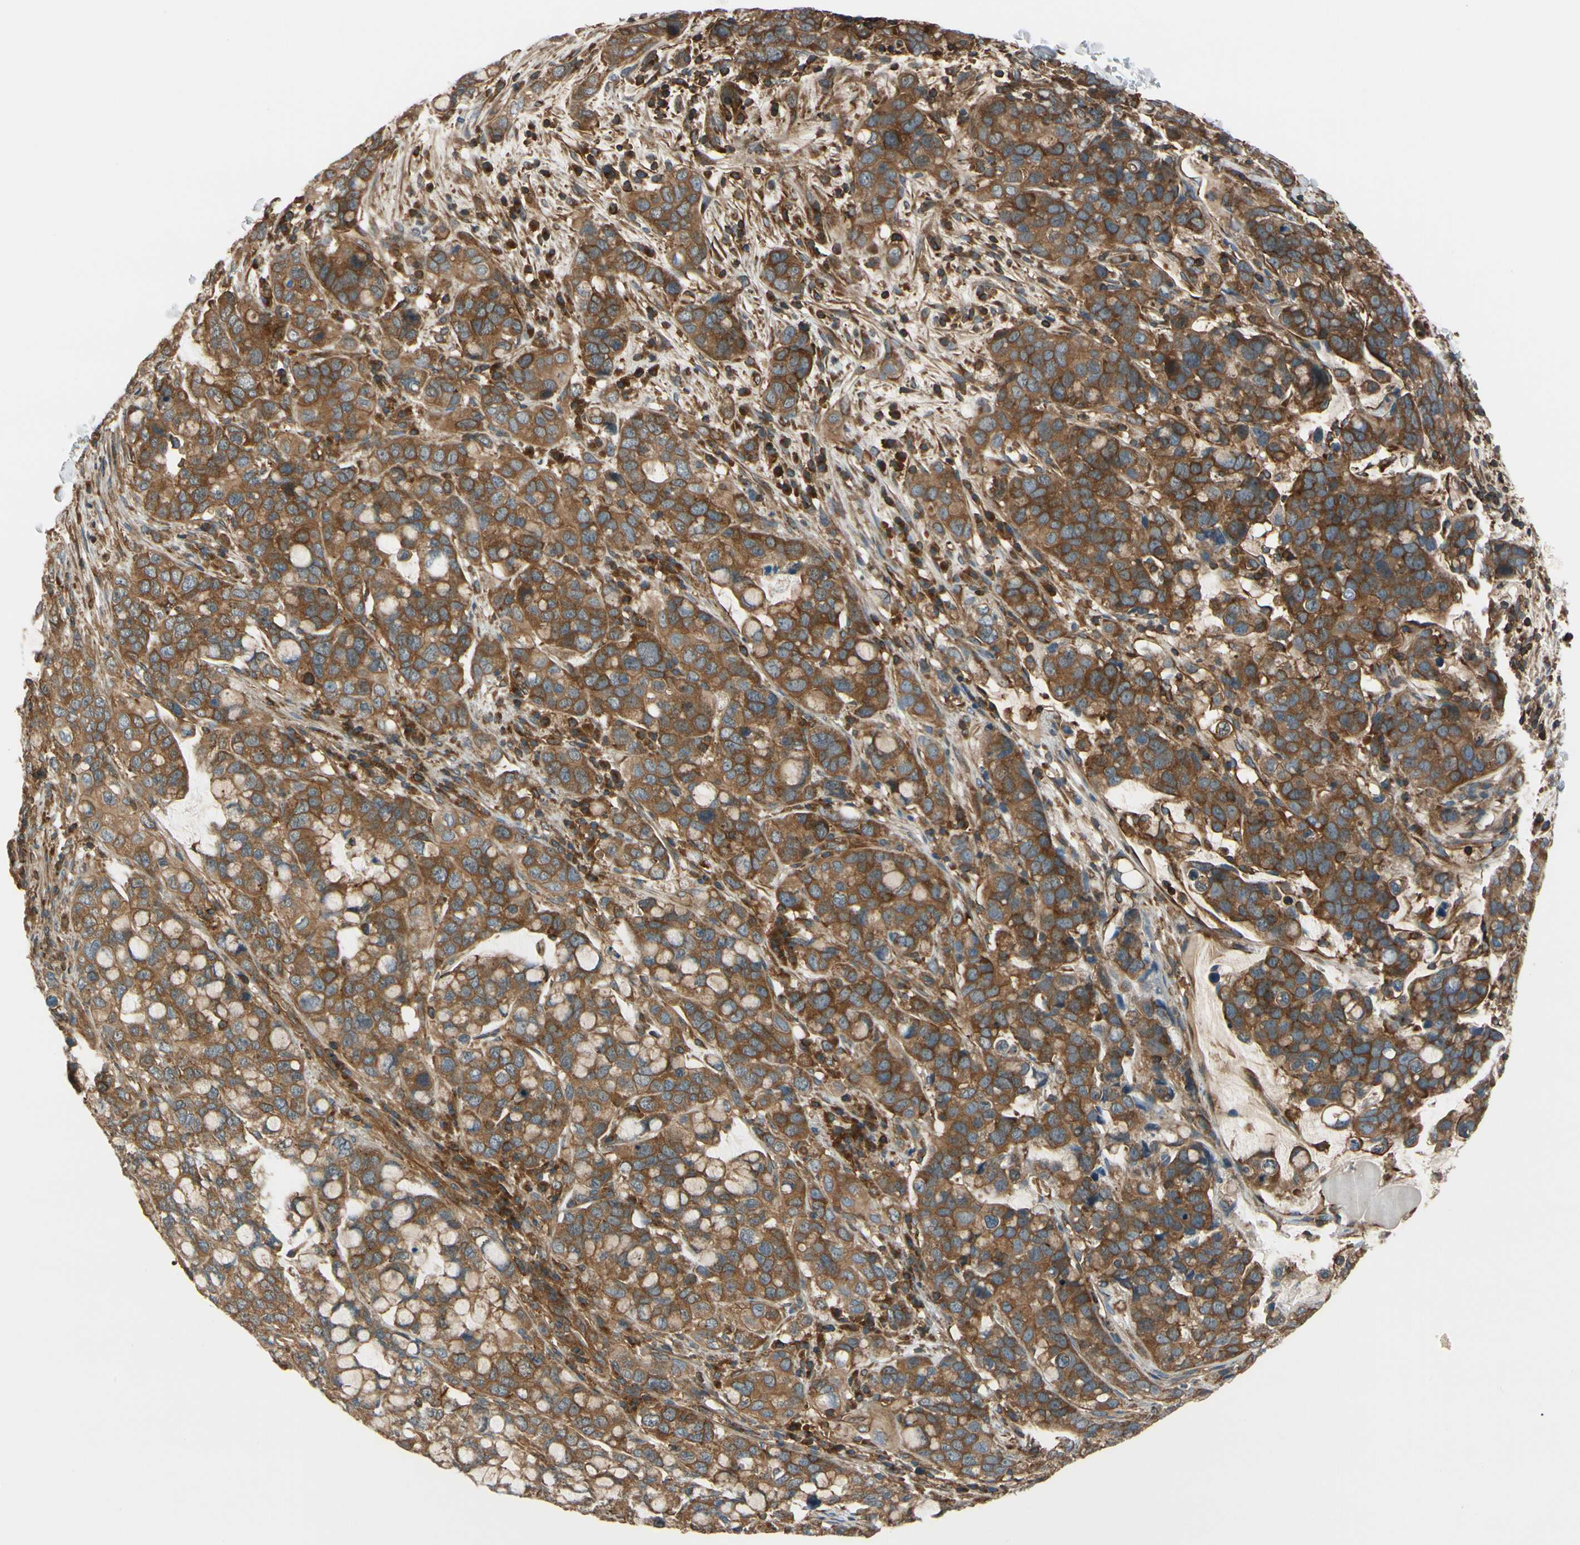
{"staining": {"intensity": "moderate", "quantity": ">75%", "location": "cytoplasmic/membranous"}, "tissue": "stomach cancer", "cell_type": "Tumor cells", "image_type": "cancer", "snomed": [{"axis": "morphology", "description": "Adenocarcinoma, NOS"}, {"axis": "topography", "description": "Stomach, lower"}], "caption": "Approximately >75% of tumor cells in human stomach adenocarcinoma display moderate cytoplasmic/membranous protein positivity as visualized by brown immunohistochemical staining.", "gene": "EPS15", "patient": {"sex": "male", "age": 84}}